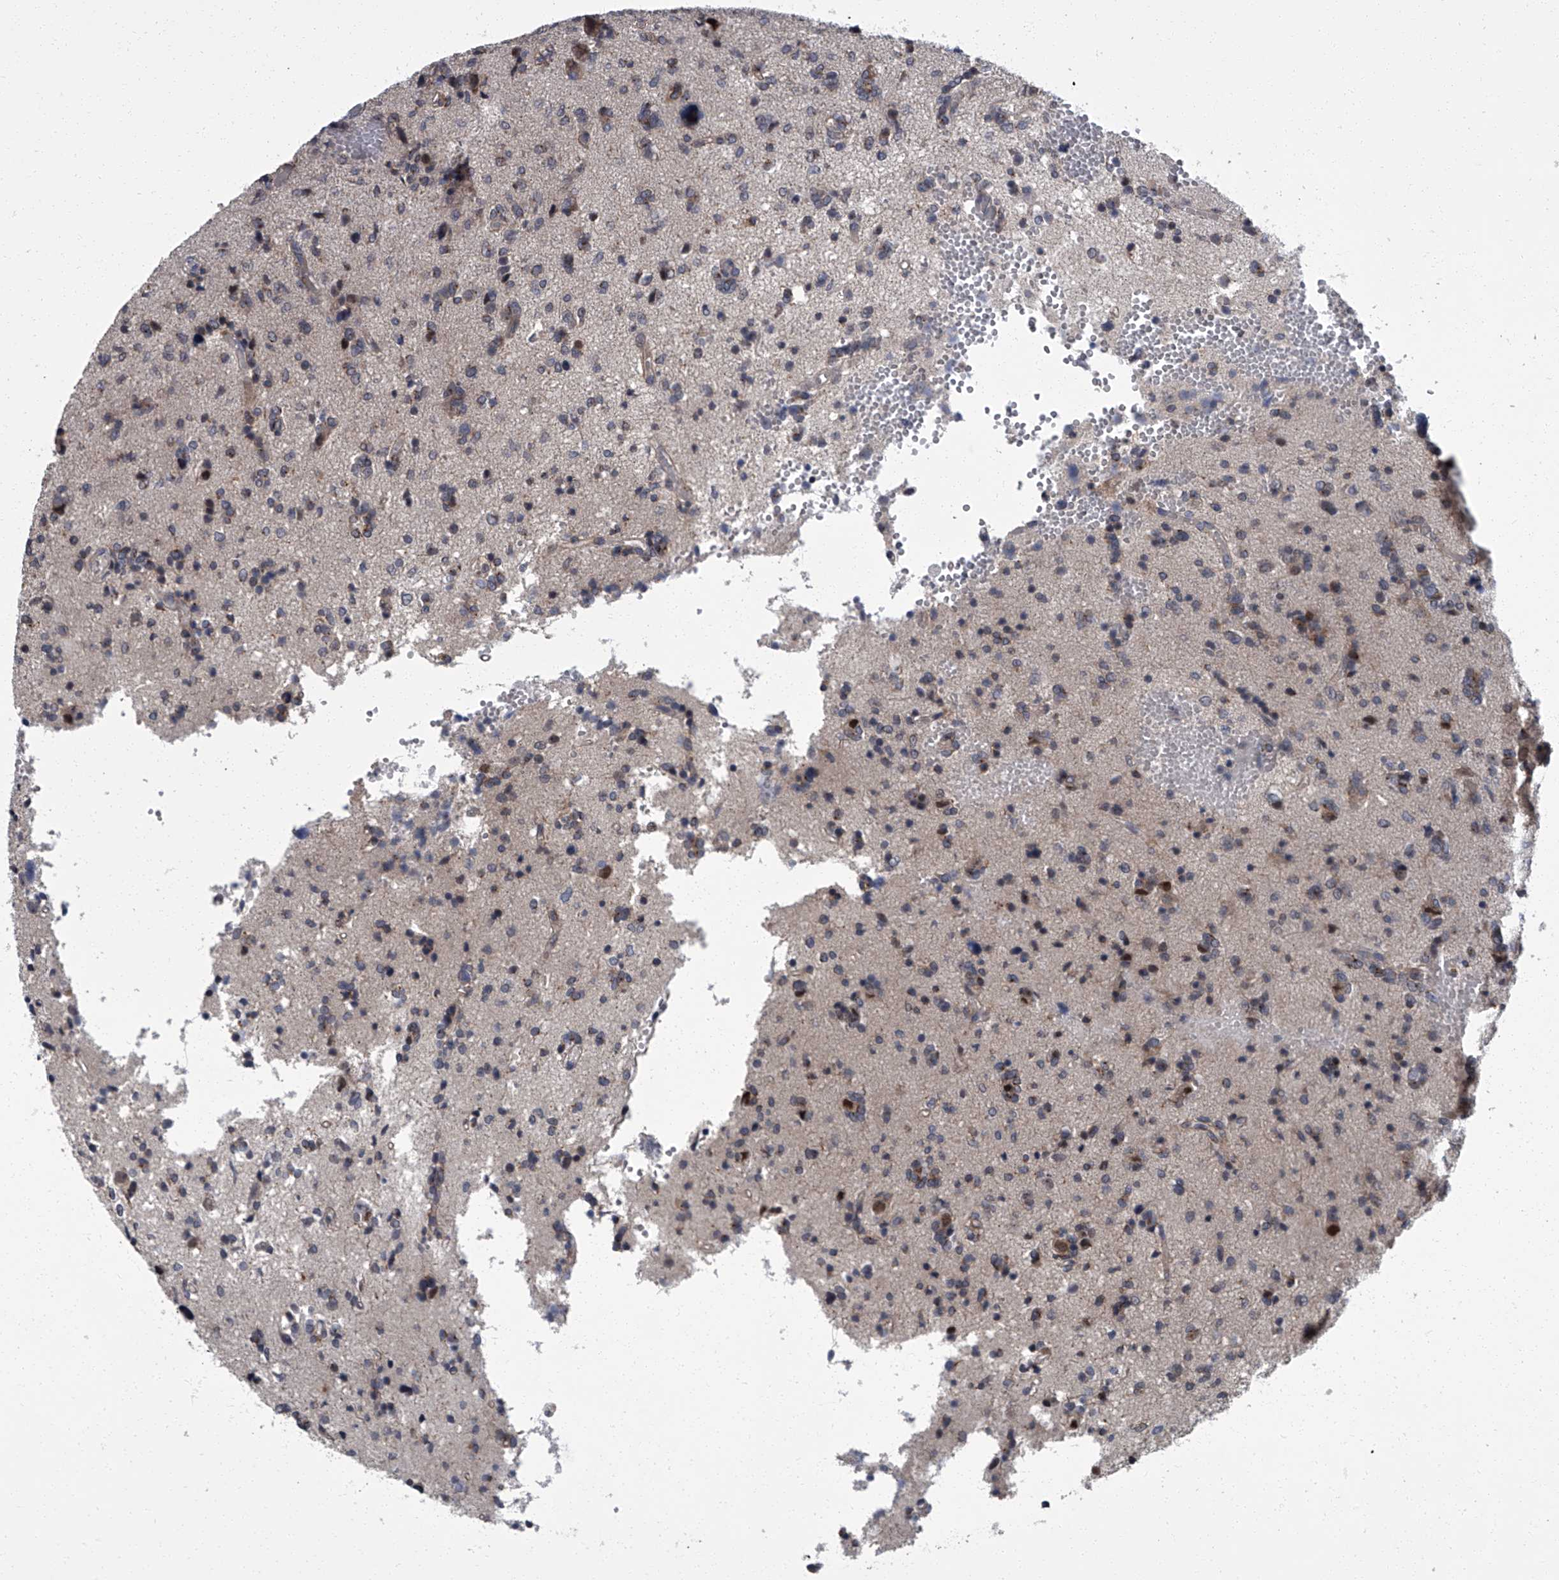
{"staining": {"intensity": "negative", "quantity": "none", "location": "none"}, "tissue": "glioma", "cell_type": "Tumor cells", "image_type": "cancer", "snomed": [{"axis": "morphology", "description": "Glioma, malignant, High grade"}, {"axis": "topography", "description": "Brain"}], "caption": "Immunohistochemistry (IHC) of human glioma exhibits no staining in tumor cells.", "gene": "ZNF274", "patient": {"sex": "female", "age": 59}}